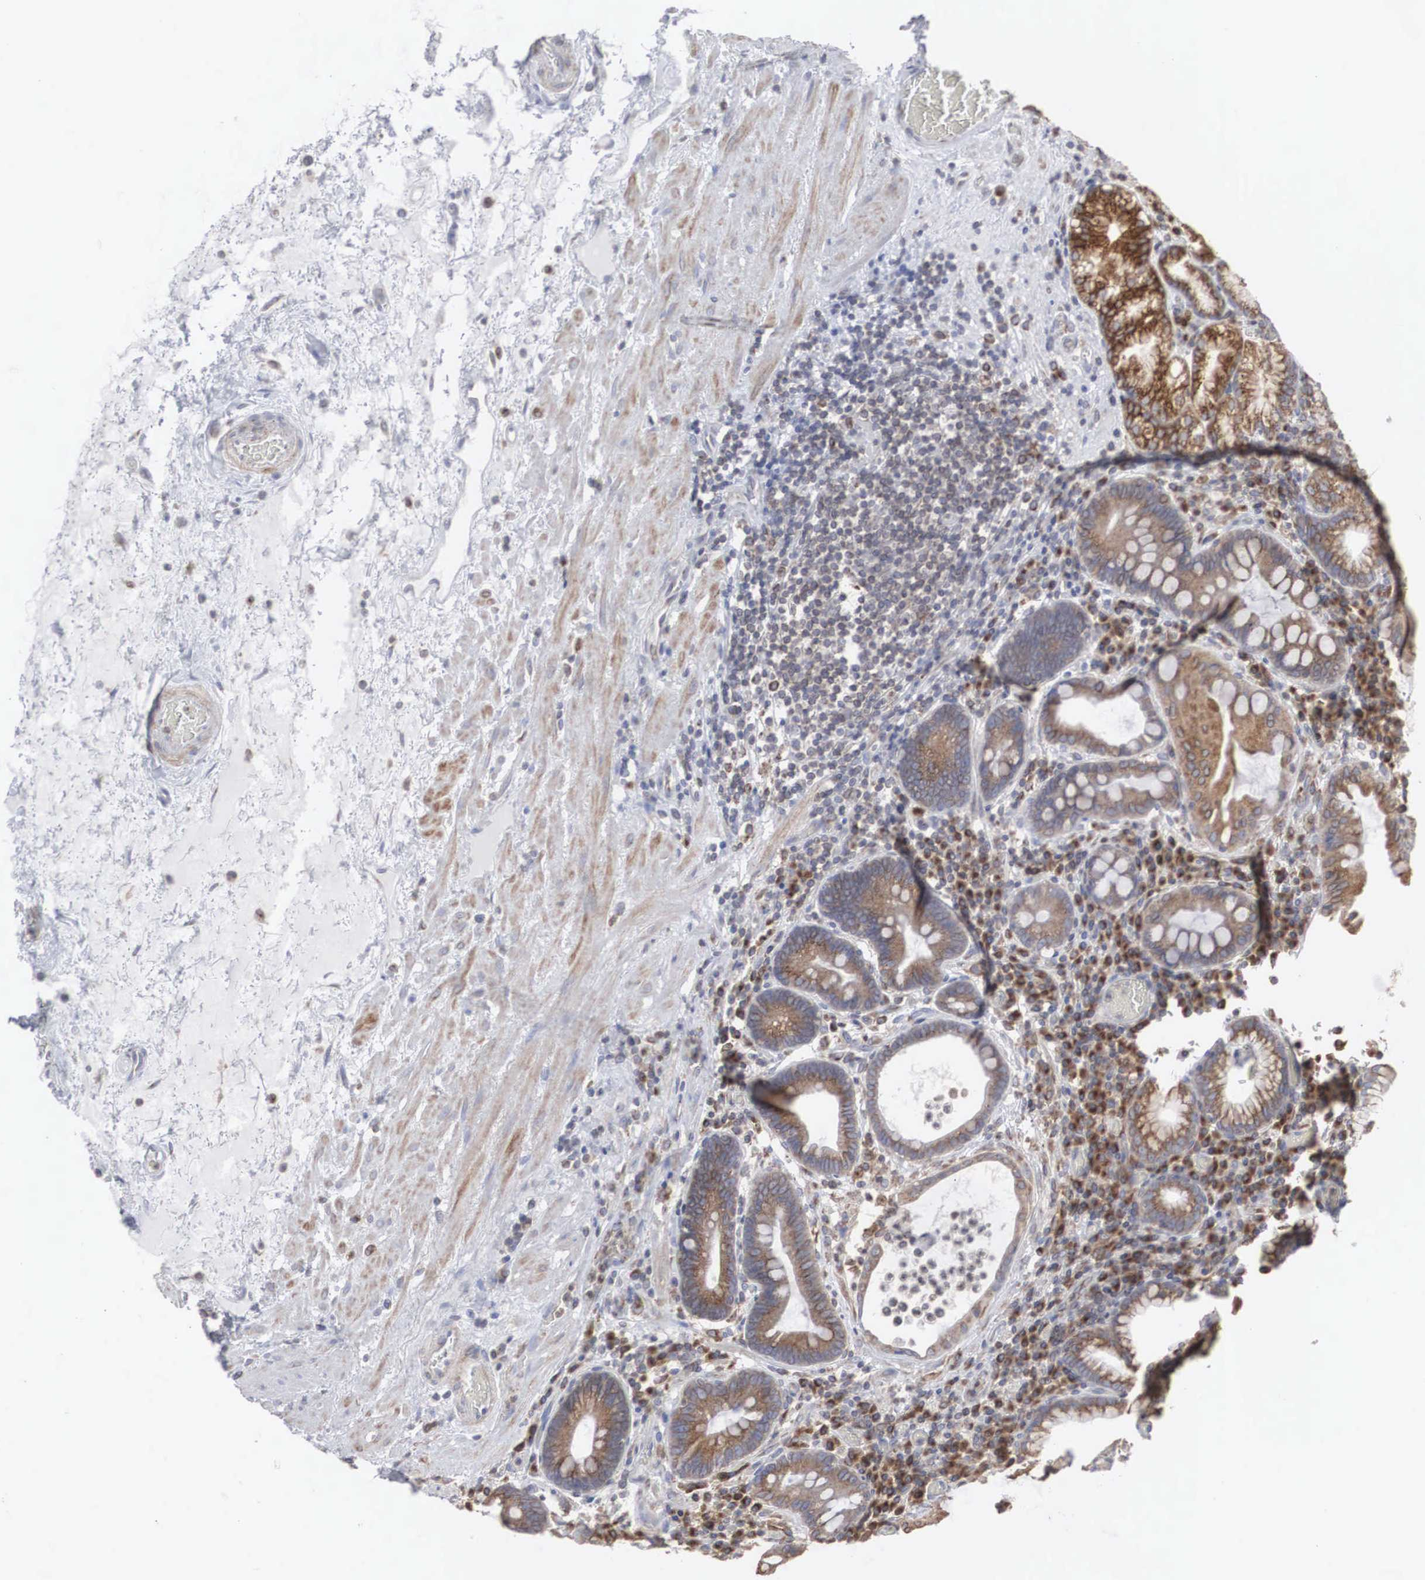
{"staining": {"intensity": "strong", "quantity": ">75%", "location": "cytoplasmic/membranous"}, "tissue": "stomach", "cell_type": "Glandular cells", "image_type": "normal", "snomed": [{"axis": "morphology", "description": "Normal tissue, NOS"}, {"axis": "topography", "description": "Stomach, lower"}, {"axis": "topography", "description": "Duodenum"}], "caption": "Protein positivity by IHC displays strong cytoplasmic/membranous staining in about >75% of glandular cells in unremarkable stomach. The staining is performed using DAB brown chromogen to label protein expression. The nuclei are counter-stained blue using hematoxylin.", "gene": "CTAGE15", "patient": {"sex": "male", "age": 84}}